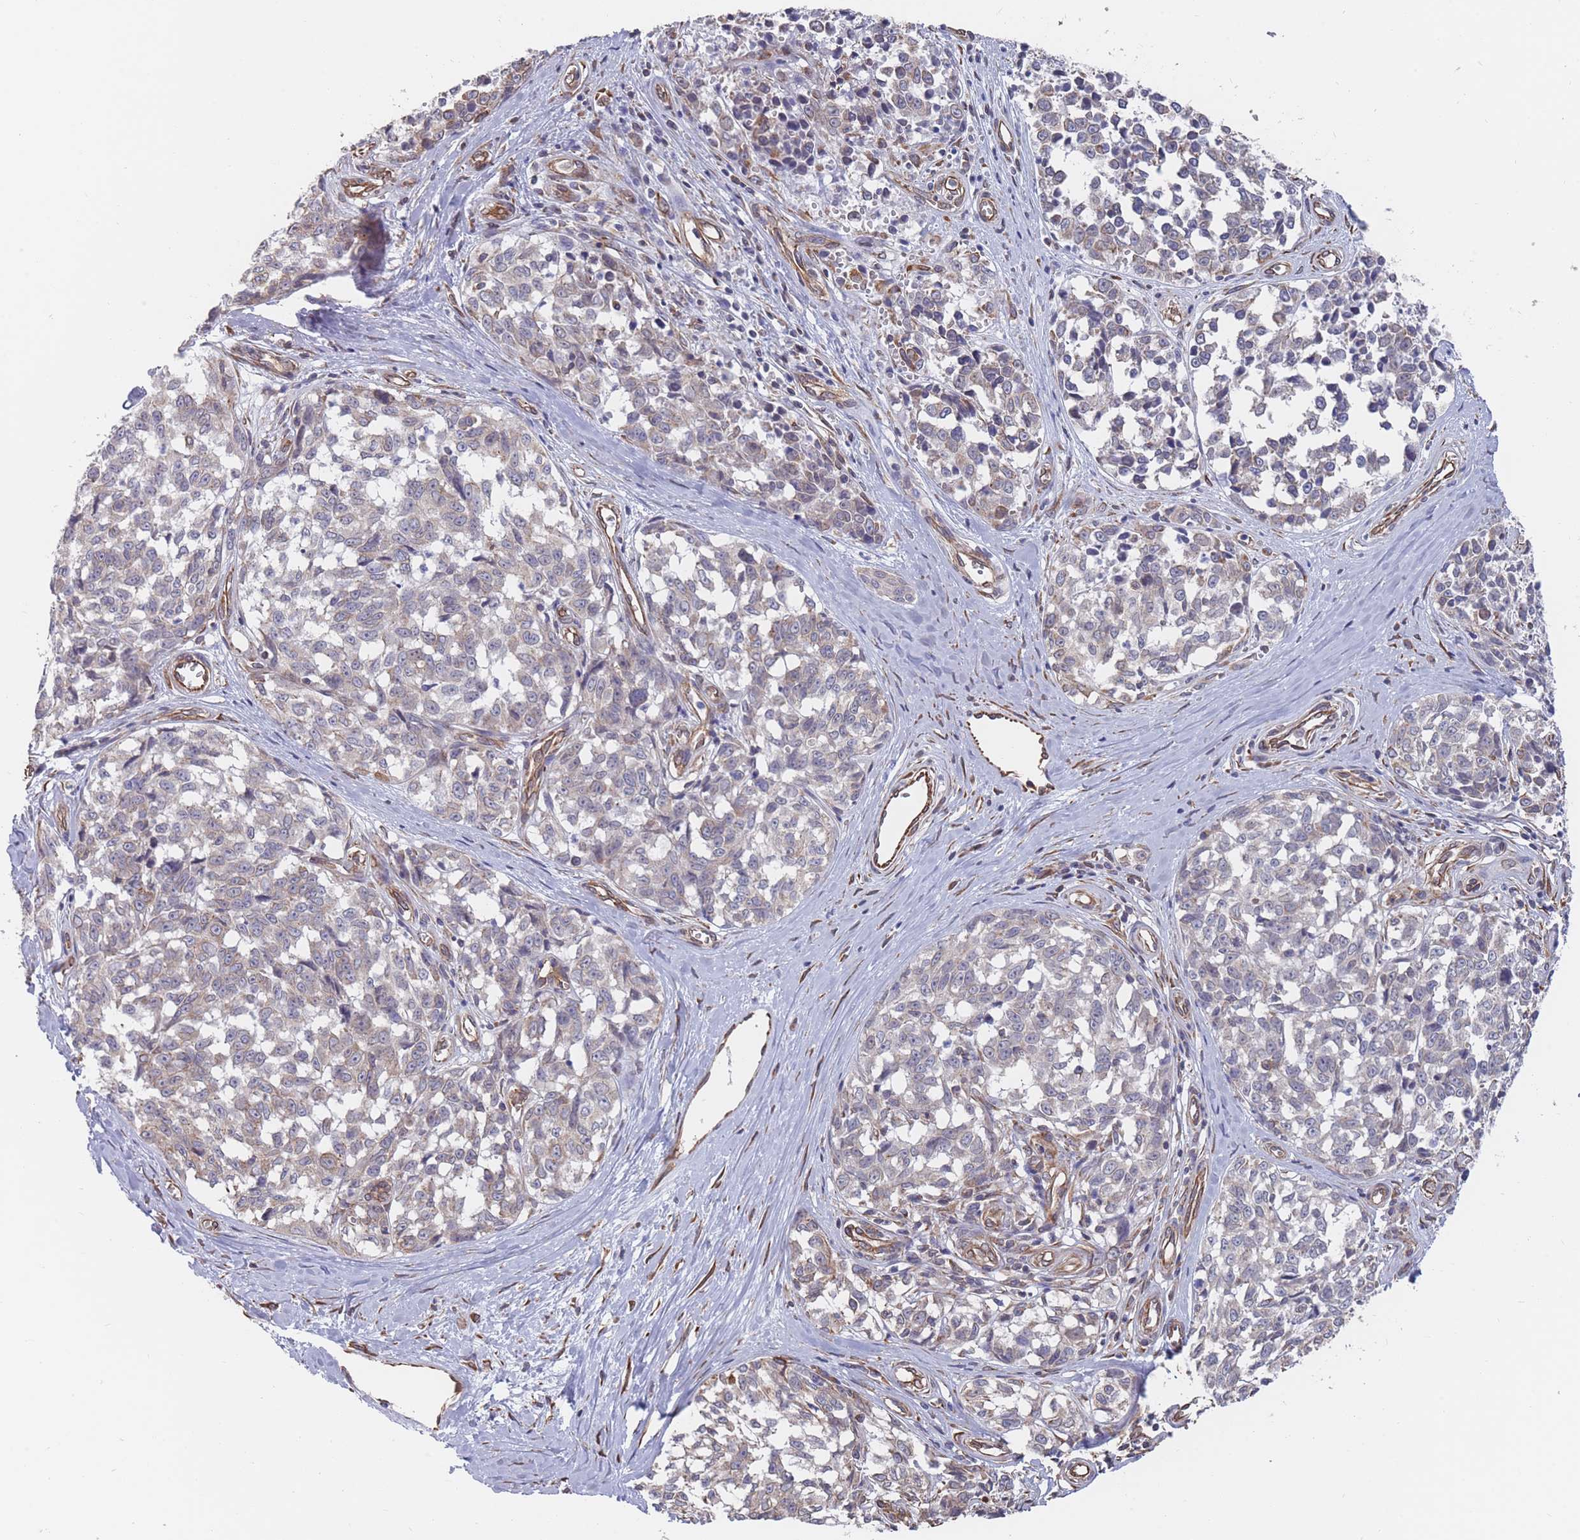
{"staining": {"intensity": "negative", "quantity": "none", "location": "none"}, "tissue": "melanoma", "cell_type": "Tumor cells", "image_type": "cancer", "snomed": [{"axis": "morphology", "description": "Normal tissue, NOS"}, {"axis": "morphology", "description": "Malignant melanoma, NOS"}, {"axis": "topography", "description": "Skin"}], "caption": "Immunohistochemical staining of human malignant melanoma displays no significant staining in tumor cells.", "gene": "SLC1A6", "patient": {"sex": "female", "age": 64}}